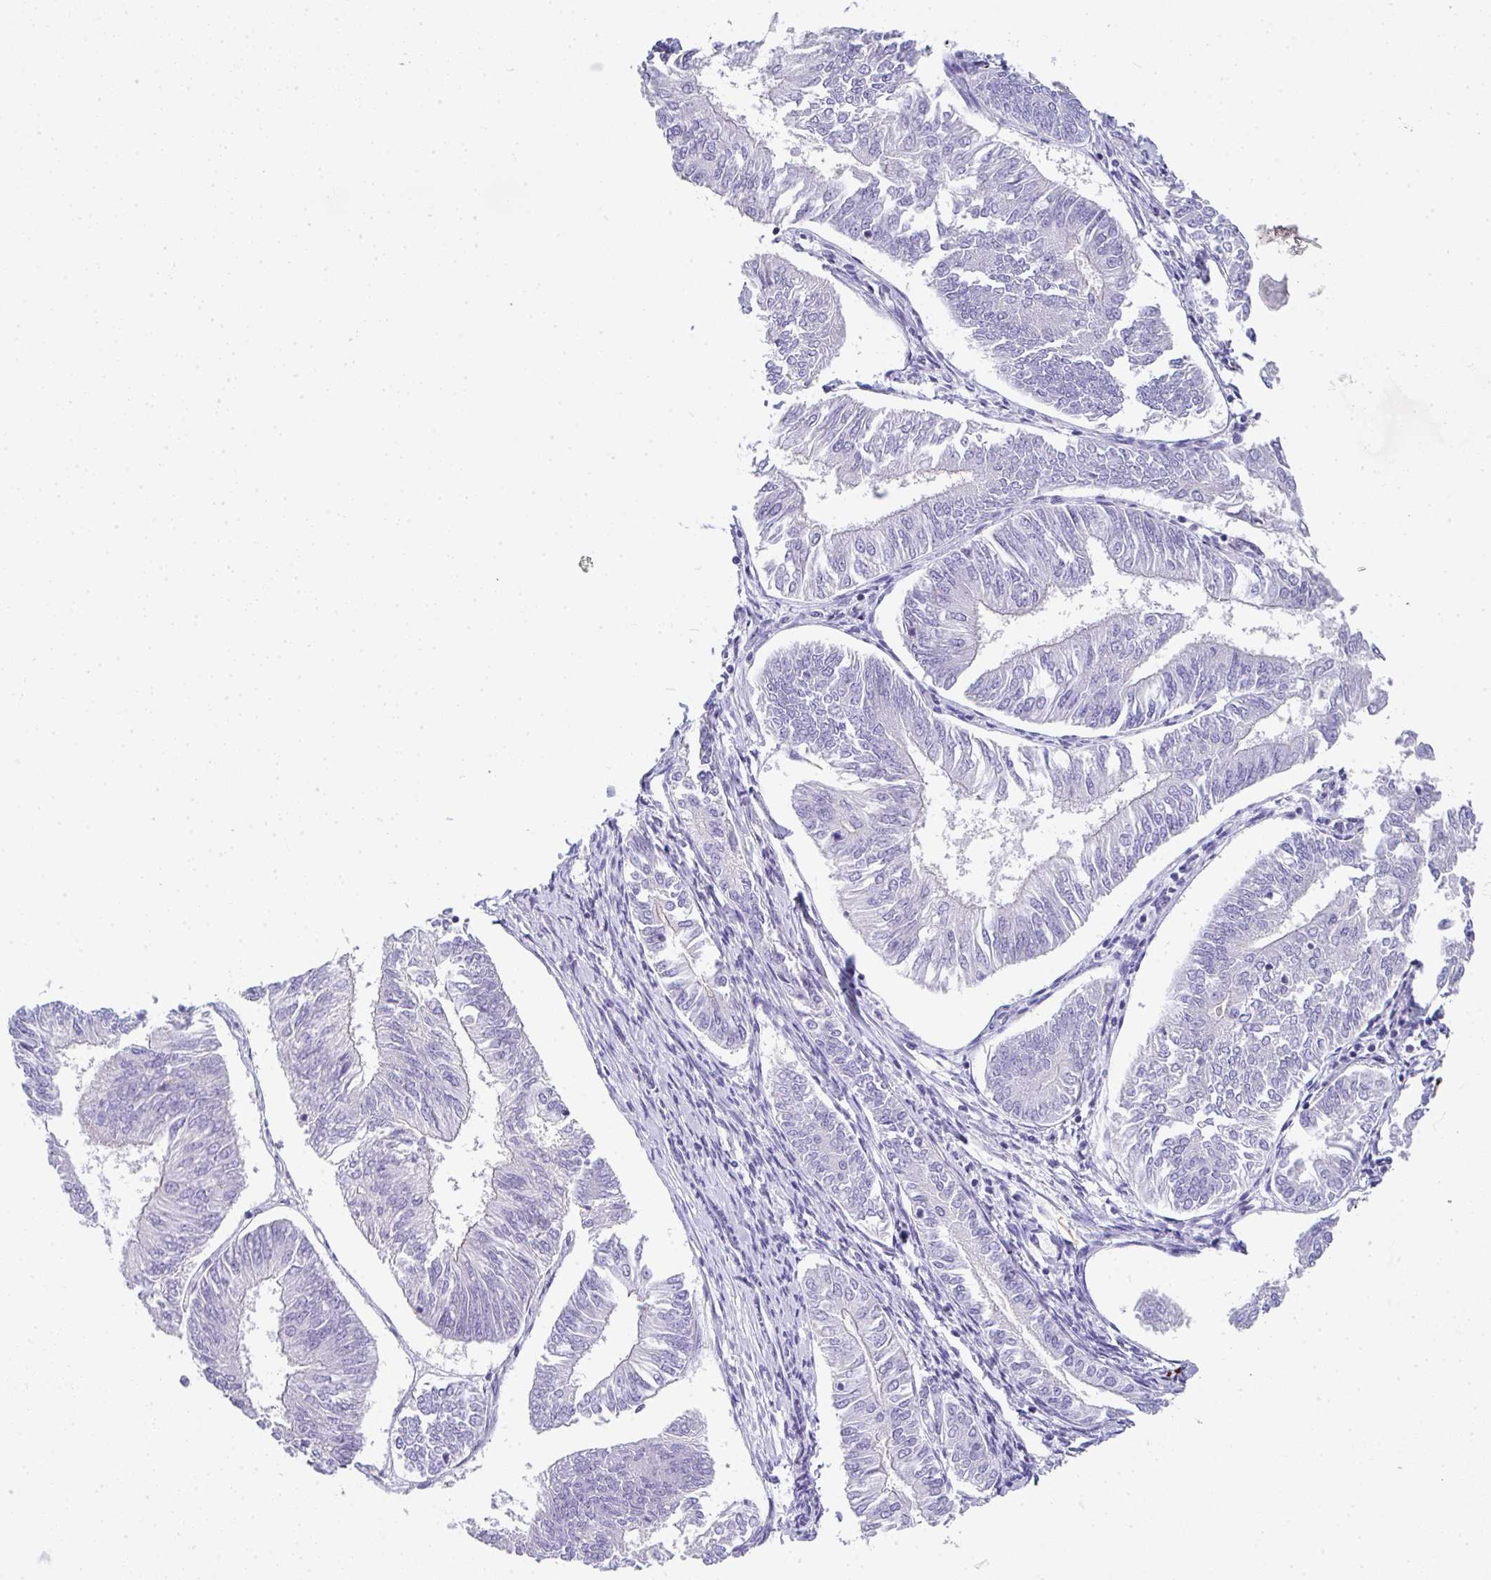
{"staining": {"intensity": "negative", "quantity": "none", "location": "none"}, "tissue": "endometrial cancer", "cell_type": "Tumor cells", "image_type": "cancer", "snomed": [{"axis": "morphology", "description": "Adenocarcinoma, NOS"}, {"axis": "topography", "description": "Endometrium"}], "caption": "Immunohistochemistry image of neoplastic tissue: endometrial cancer (adenocarcinoma) stained with DAB shows no significant protein staining in tumor cells.", "gene": "CACNA1S", "patient": {"sex": "female", "age": 58}}